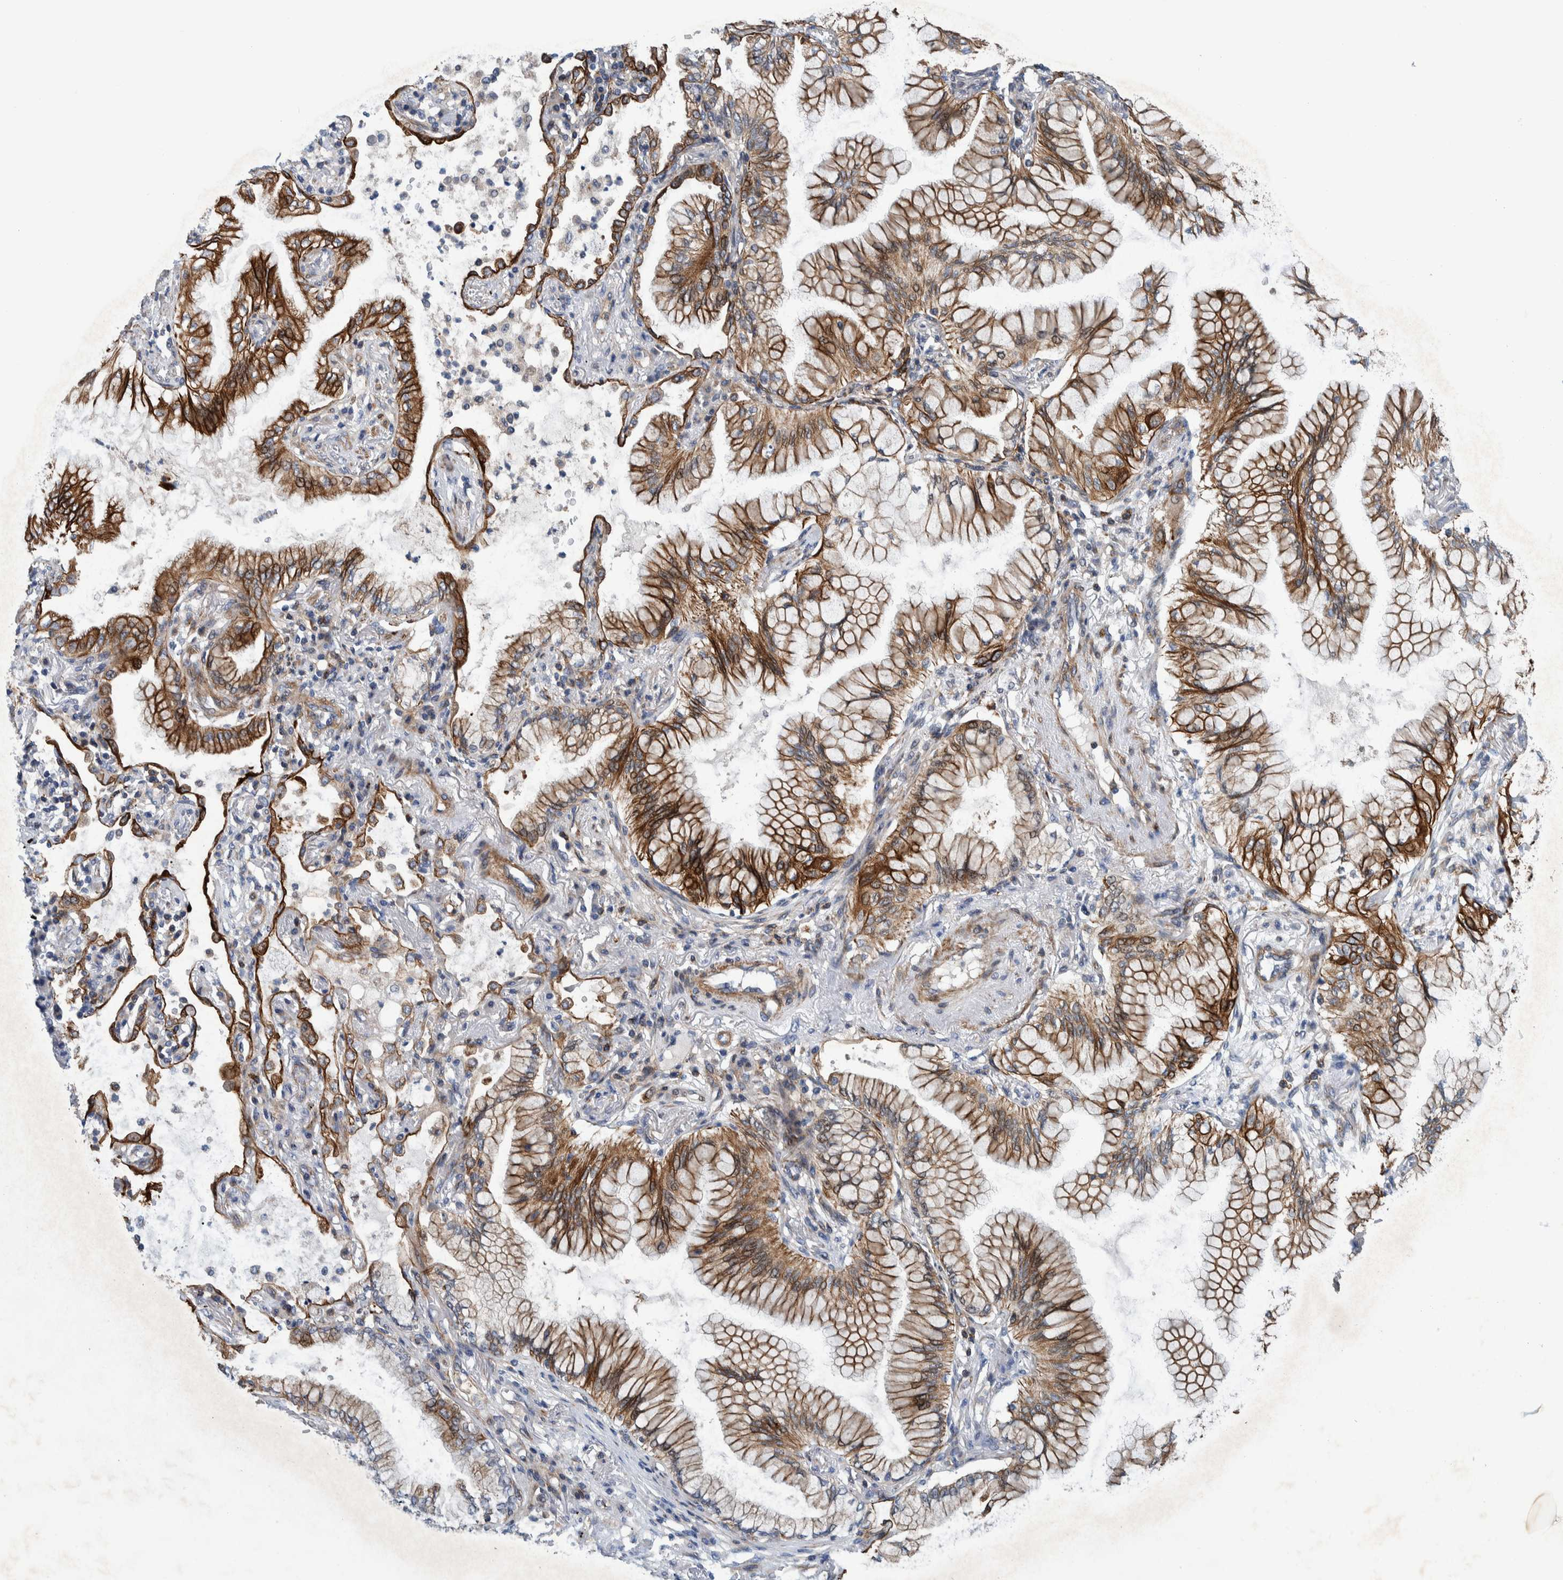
{"staining": {"intensity": "moderate", "quantity": ">75%", "location": "cytoplasmic/membranous"}, "tissue": "lung cancer", "cell_type": "Tumor cells", "image_type": "cancer", "snomed": [{"axis": "morphology", "description": "Adenocarcinoma, NOS"}, {"axis": "topography", "description": "Lung"}], "caption": "Immunohistochemistry (IHC) photomicrograph of human lung cancer stained for a protein (brown), which displays medium levels of moderate cytoplasmic/membranous staining in approximately >75% of tumor cells.", "gene": "MKS1", "patient": {"sex": "female", "age": 70}}